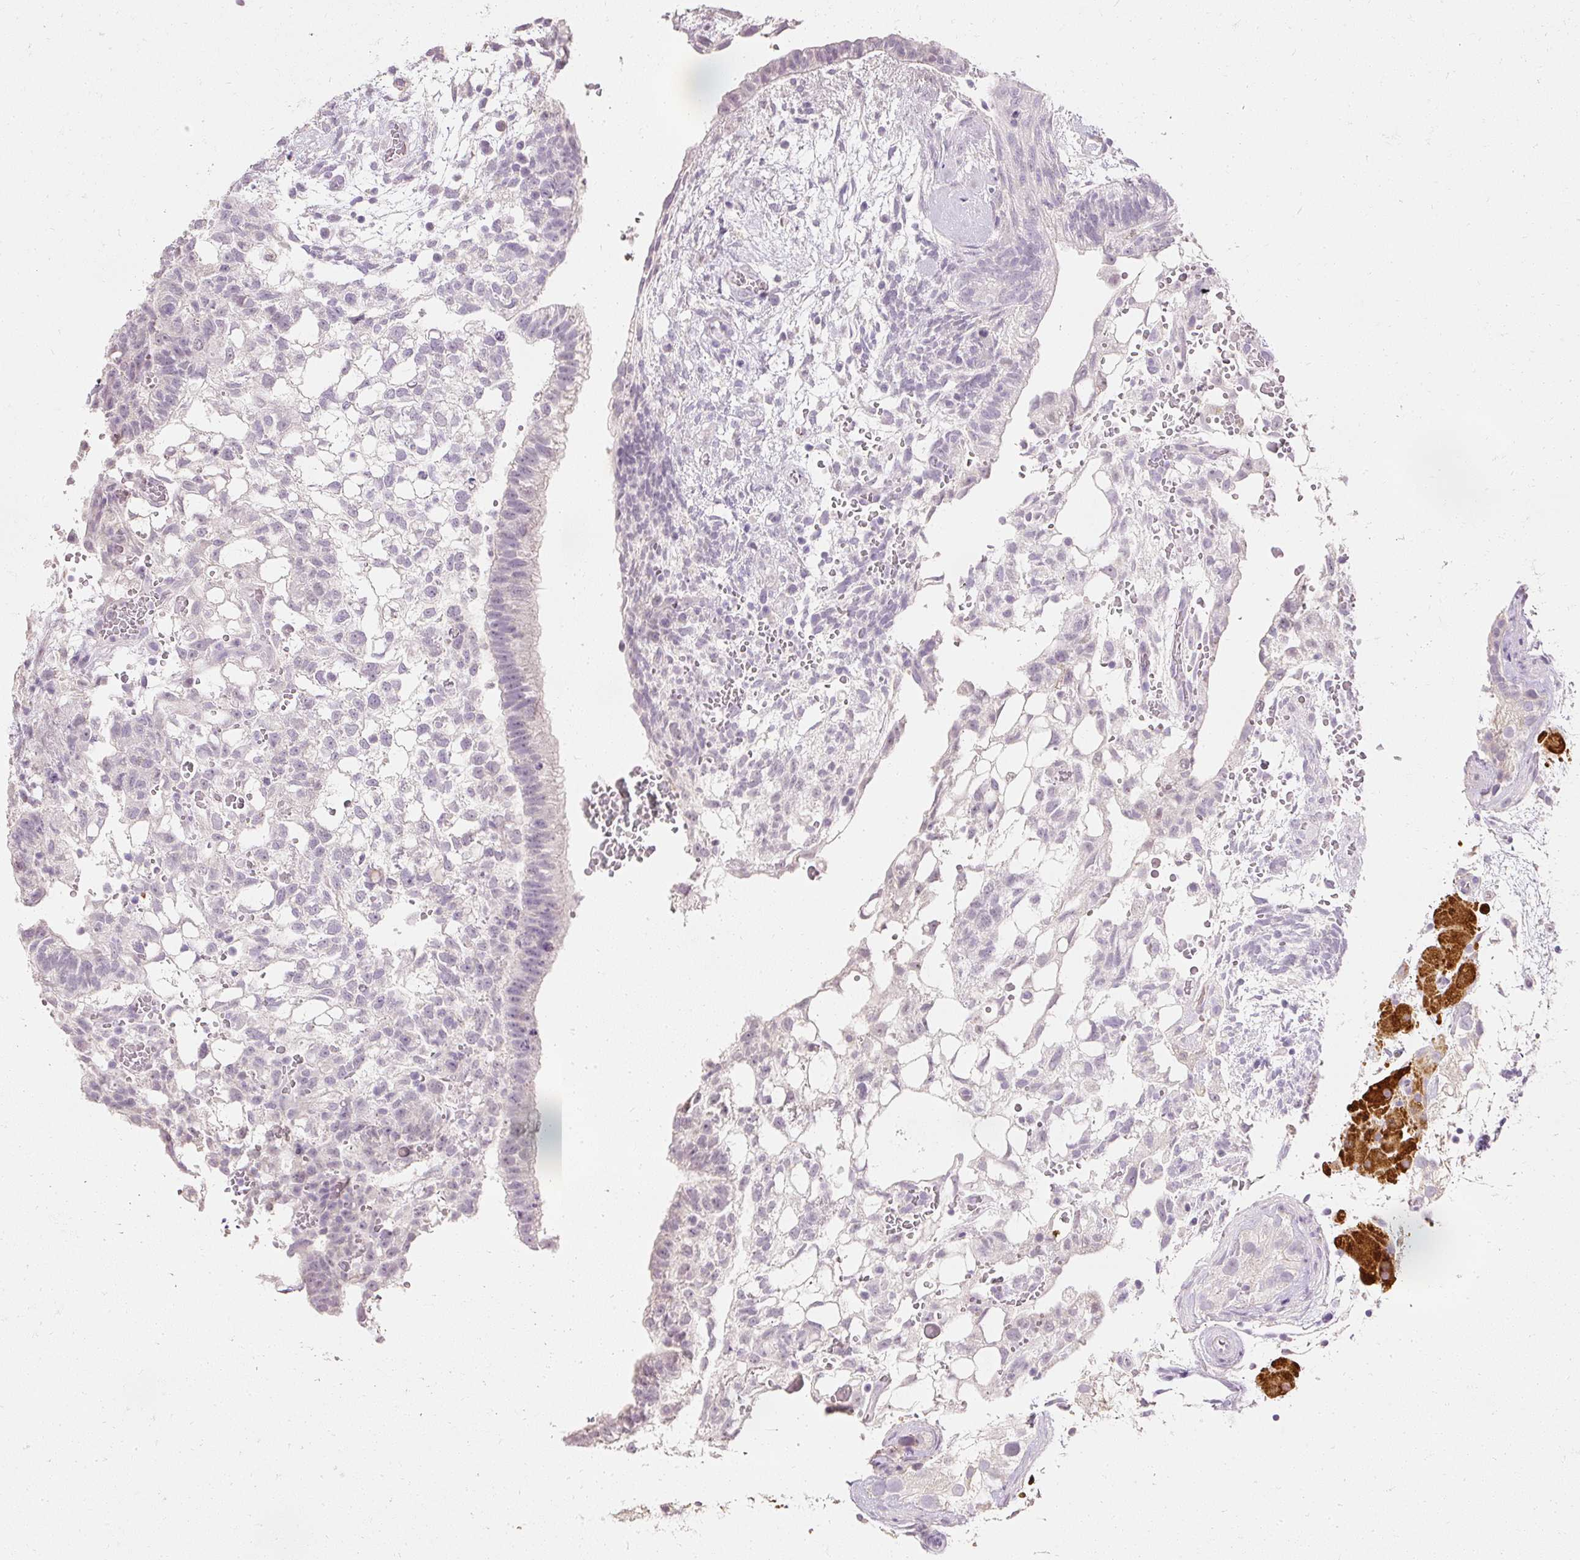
{"staining": {"intensity": "negative", "quantity": "none", "location": "none"}, "tissue": "testis cancer", "cell_type": "Tumor cells", "image_type": "cancer", "snomed": [{"axis": "morphology", "description": "Normal tissue, NOS"}, {"axis": "morphology", "description": "Carcinoma, Embryonal, NOS"}, {"axis": "topography", "description": "Testis"}], "caption": "Immunohistochemistry (IHC) micrograph of embryonal carcinoma (testis) stained for a protein (brown), which demonstrates no expression in tumor cells.", "gene": "ELAVL3", "patient": {"sex": "male", "age": 32}}